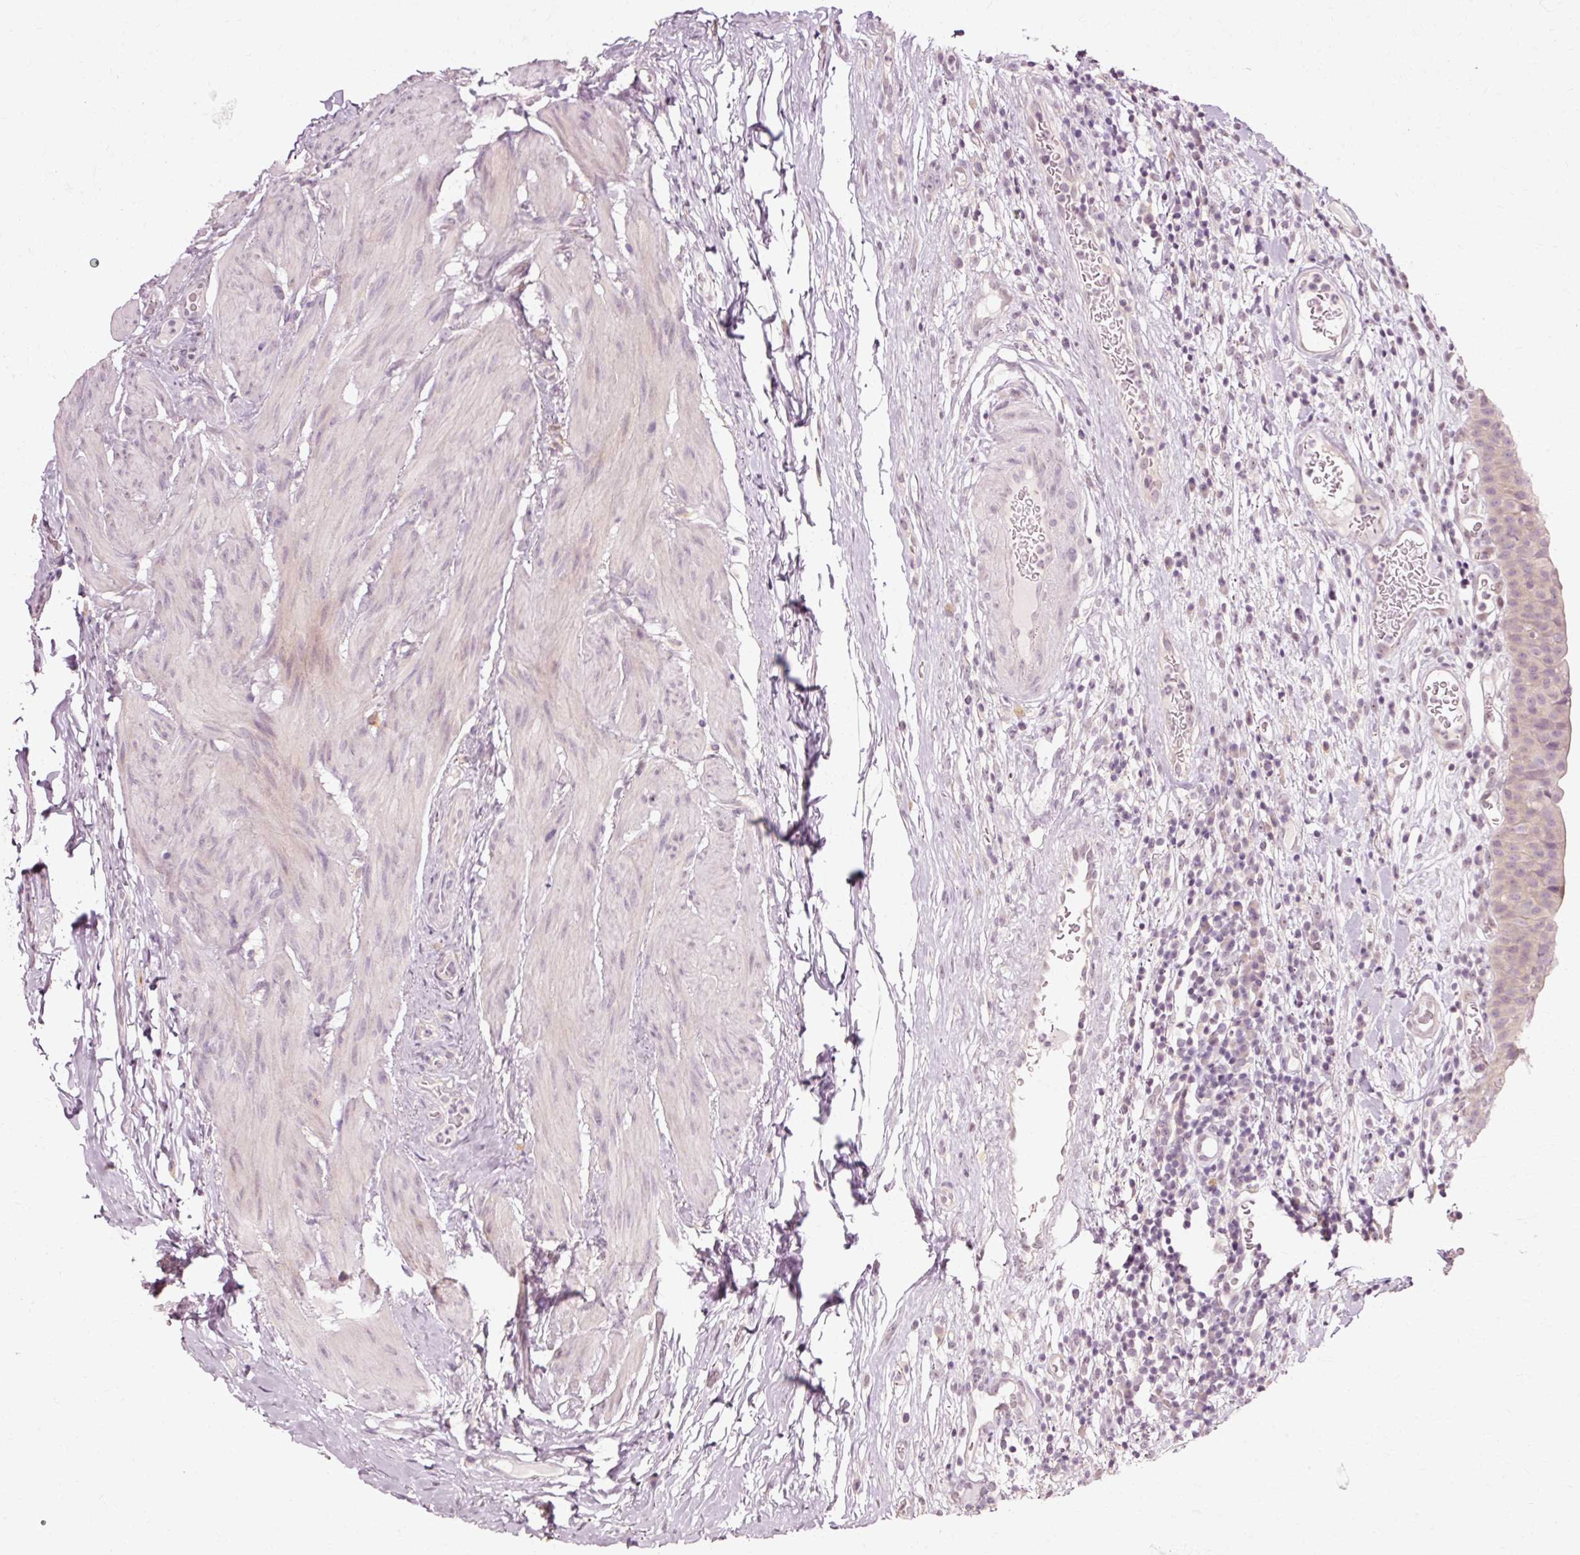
{"staining": {"intensity": "weak", "quantity": "25%-75%", "location": "nuclear"}, "tissue": "urinary bladder", "cell_type": "Urothelial cells", "image_type": "normal", "snomed": [{"axis": "morphology", "description": "Normal tissue, NOS"}, {"axis": "morphology", "description": "Inflammation, NOS"}, {"axis": "topography", "description": "Urinary bladder"}], "caption": "DAB (3,3'-diaminobenzidine) immunohistochemical staining of unremarkable urinary bladder exhibits weak nuclear protein positivity in about 25%-75% of urothelial cells.", "gene": "RGPD5", "patient": {"sex": "male", "age": 57}}